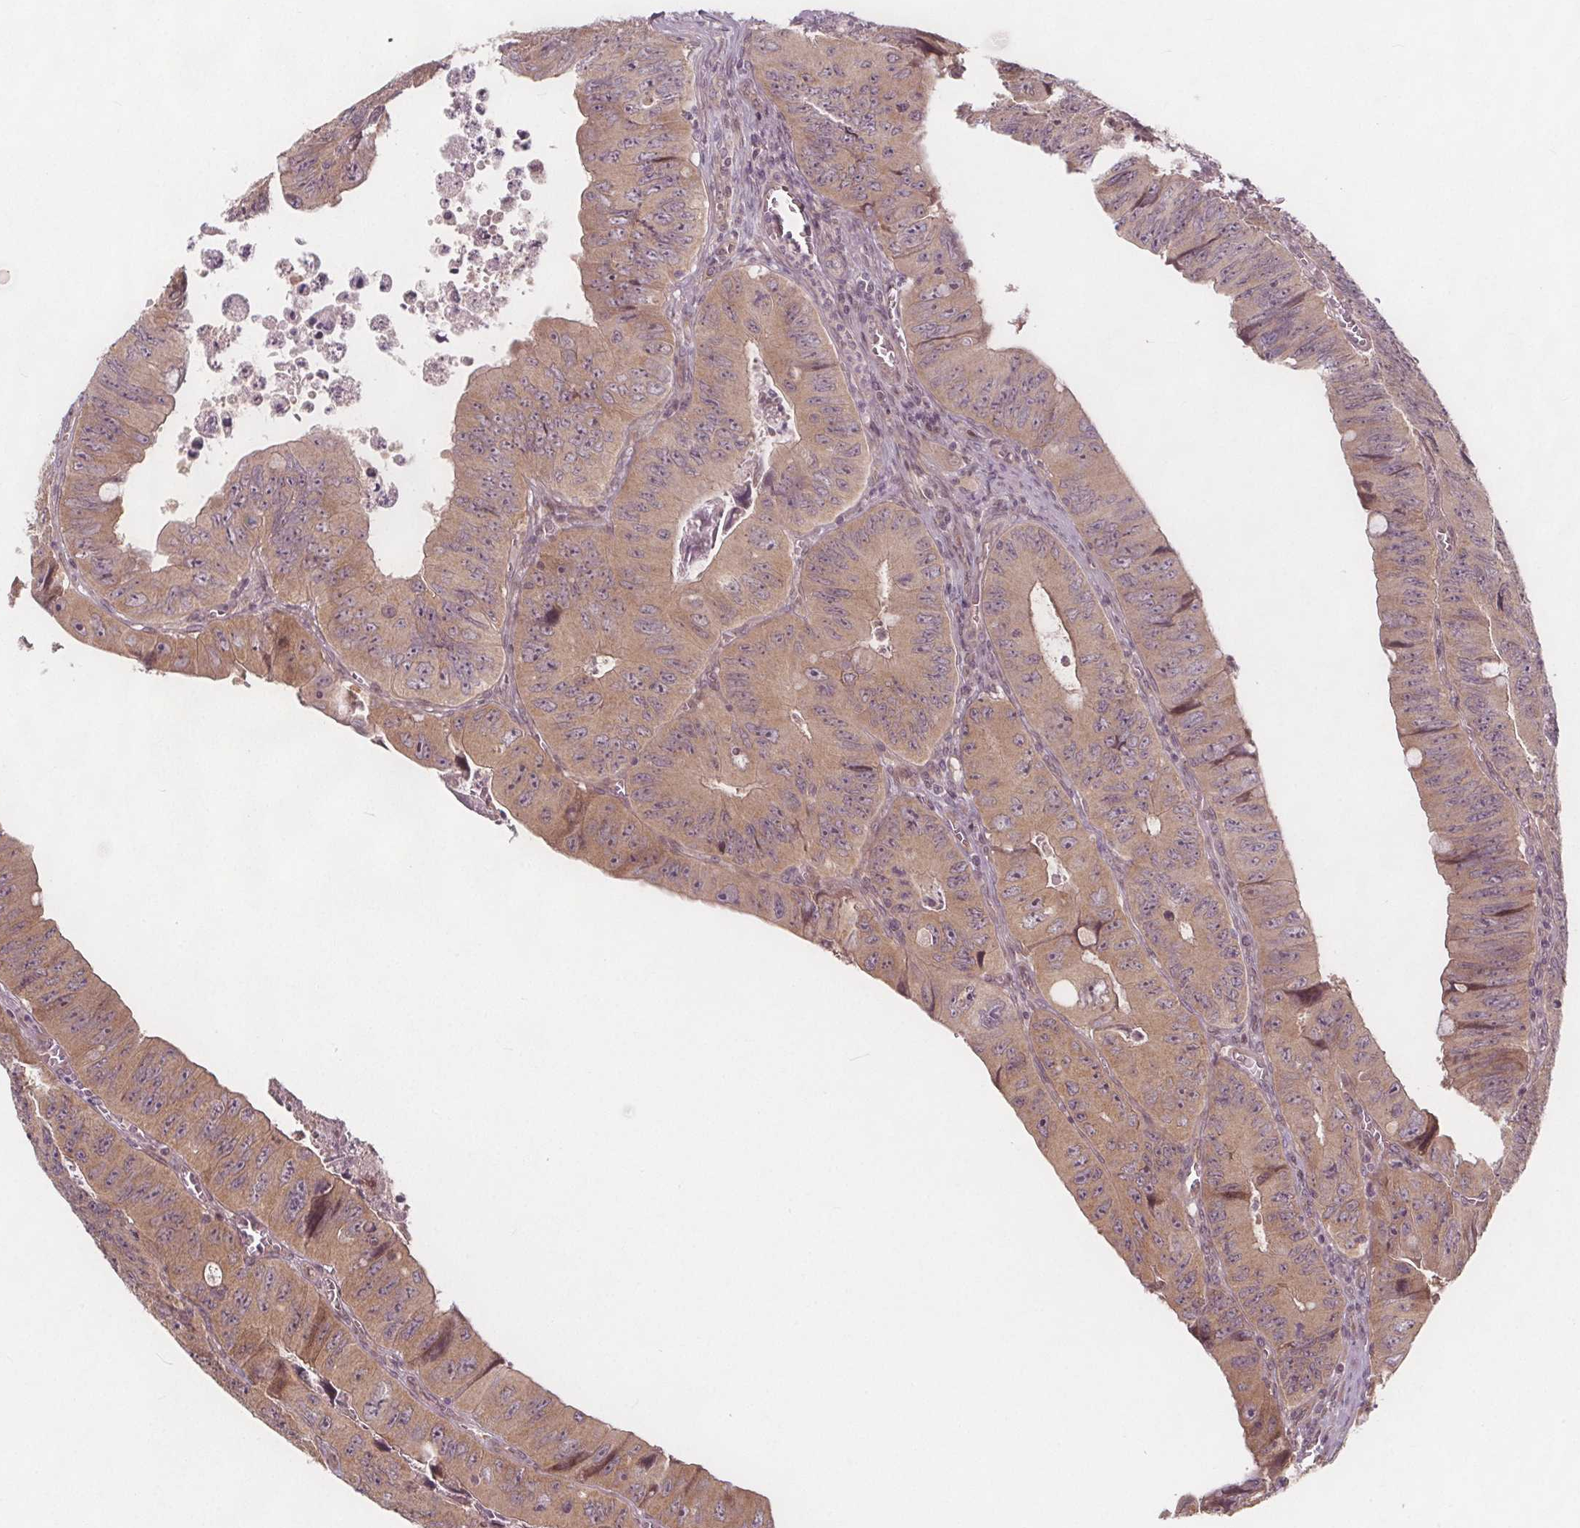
{"staining": {"intensity": "weak", "quantity": ">75%", "location": "cytoplasmic/membranous,nuclear"}, "tissue": "colorectal cancer", "cell_type": "Tumor cells", "image_type": "cancer", "snomed": [{"axis": "morphology", "description": "Adenocarcinoma, NOS"}, {"axis": "topography", "description": "Colon"}], "caption": "Immunohistochemical staining of human colorectal cancer displays low levels of weak cytoplasmic/membranous and nuclear staining in approximately >75% of tumor cells.", "gene": "AKT1S1", "patient": {"sex": "female", "age": 84}}